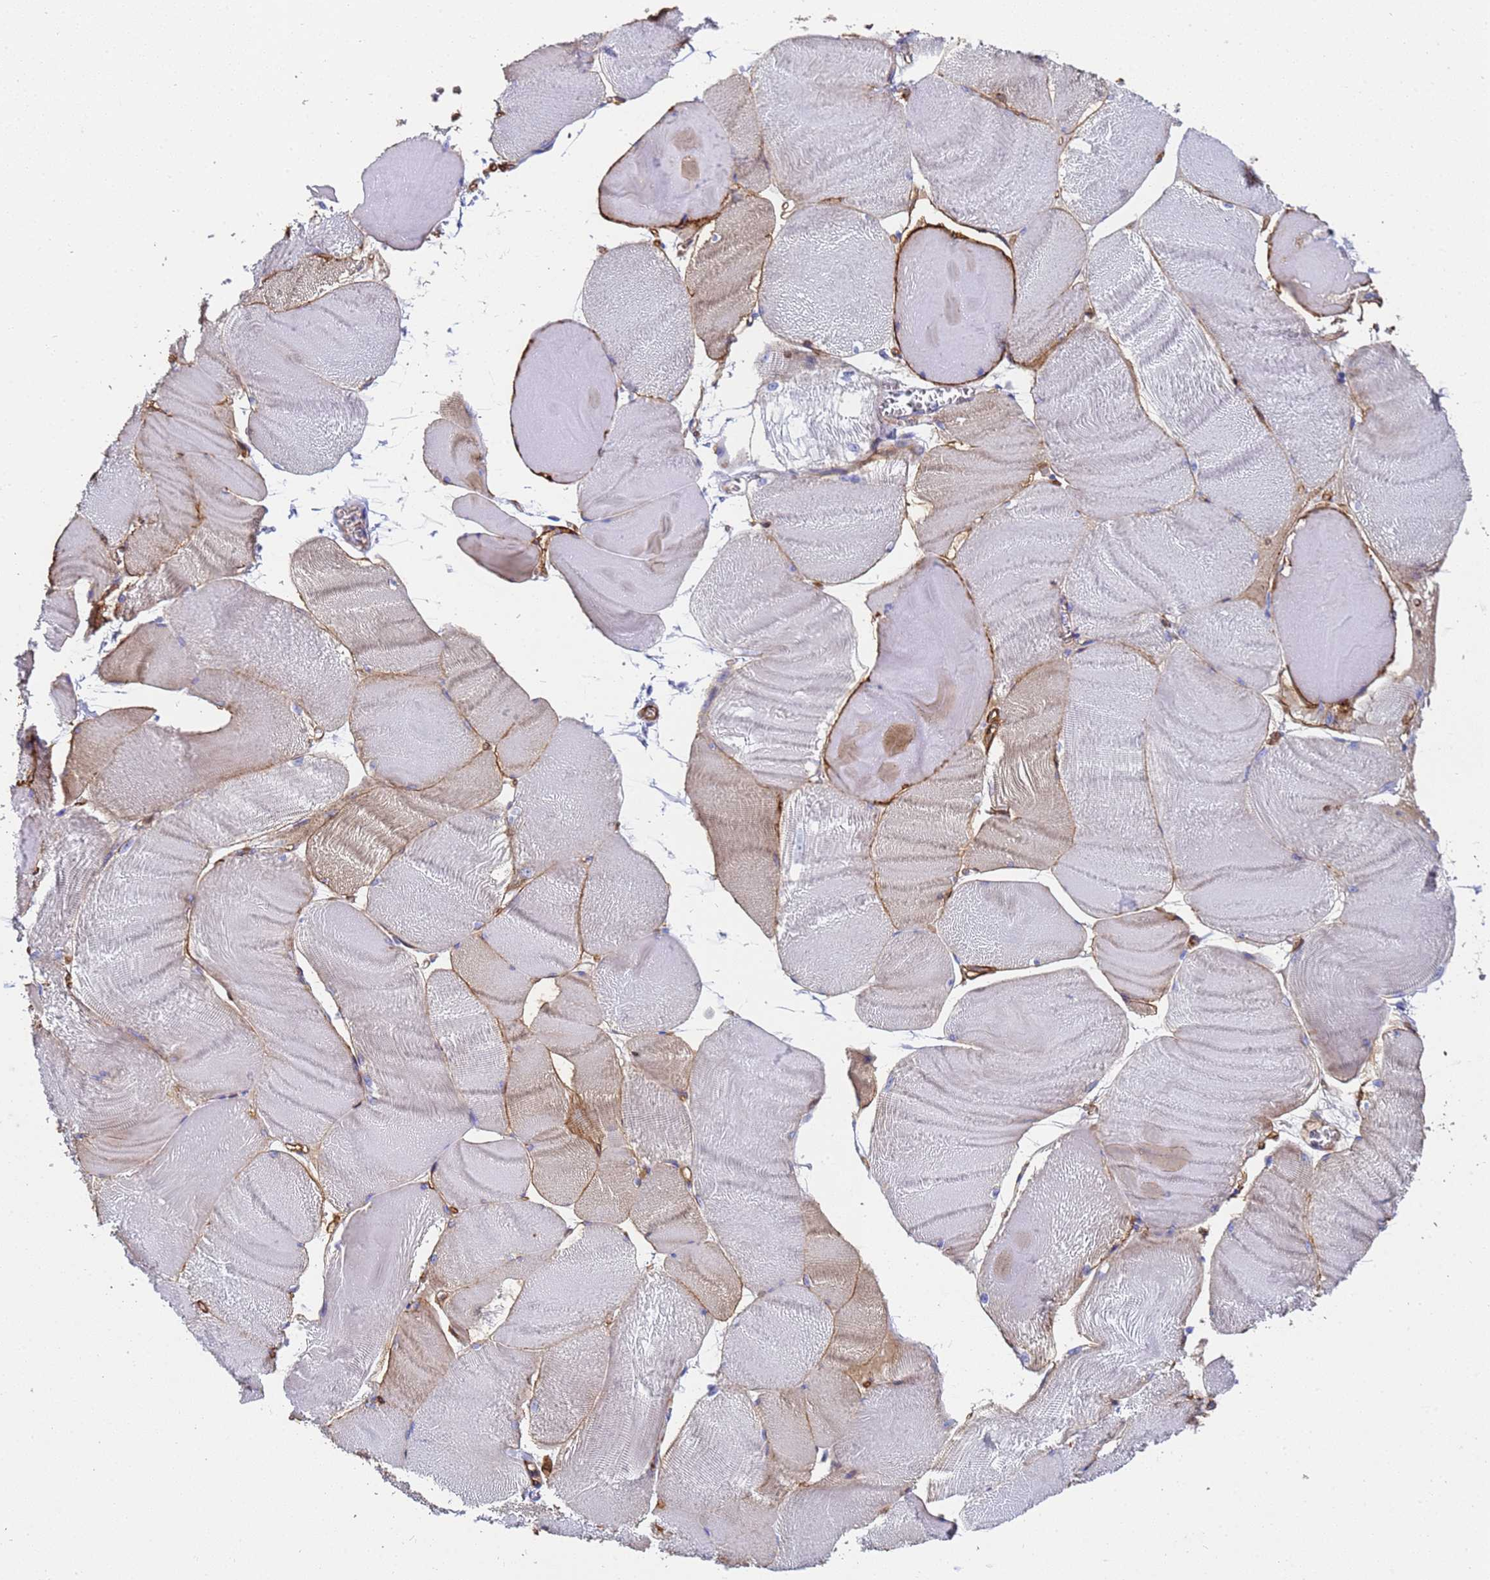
{"staining": {"intensity": "moderate", "quantity": "25%-75%", "location": "cytoplasmic/membranous"}, "tissue": "skeletal muscle", "cell_type": "Myocytes", "image_type": "normal", "snomed": [{"axis": "morphology", "description": "Normal tissue, NOS"}, {"axis": "morphology", "description": "Basal cell carcinoma"}, {"axis": "topography", "description": "Skeletal muscle"}], "caption": "This photomicrograph demonstrates benign skeletal muscle stained with IHC to label a protein in brown. The cytoplasmic/membranous of myocytes show moderate positivity for the protein. Nuclei are counter-stained blue.", "gene": "ADIPOQ", "patient": {"sex": "female", "age": 64}}